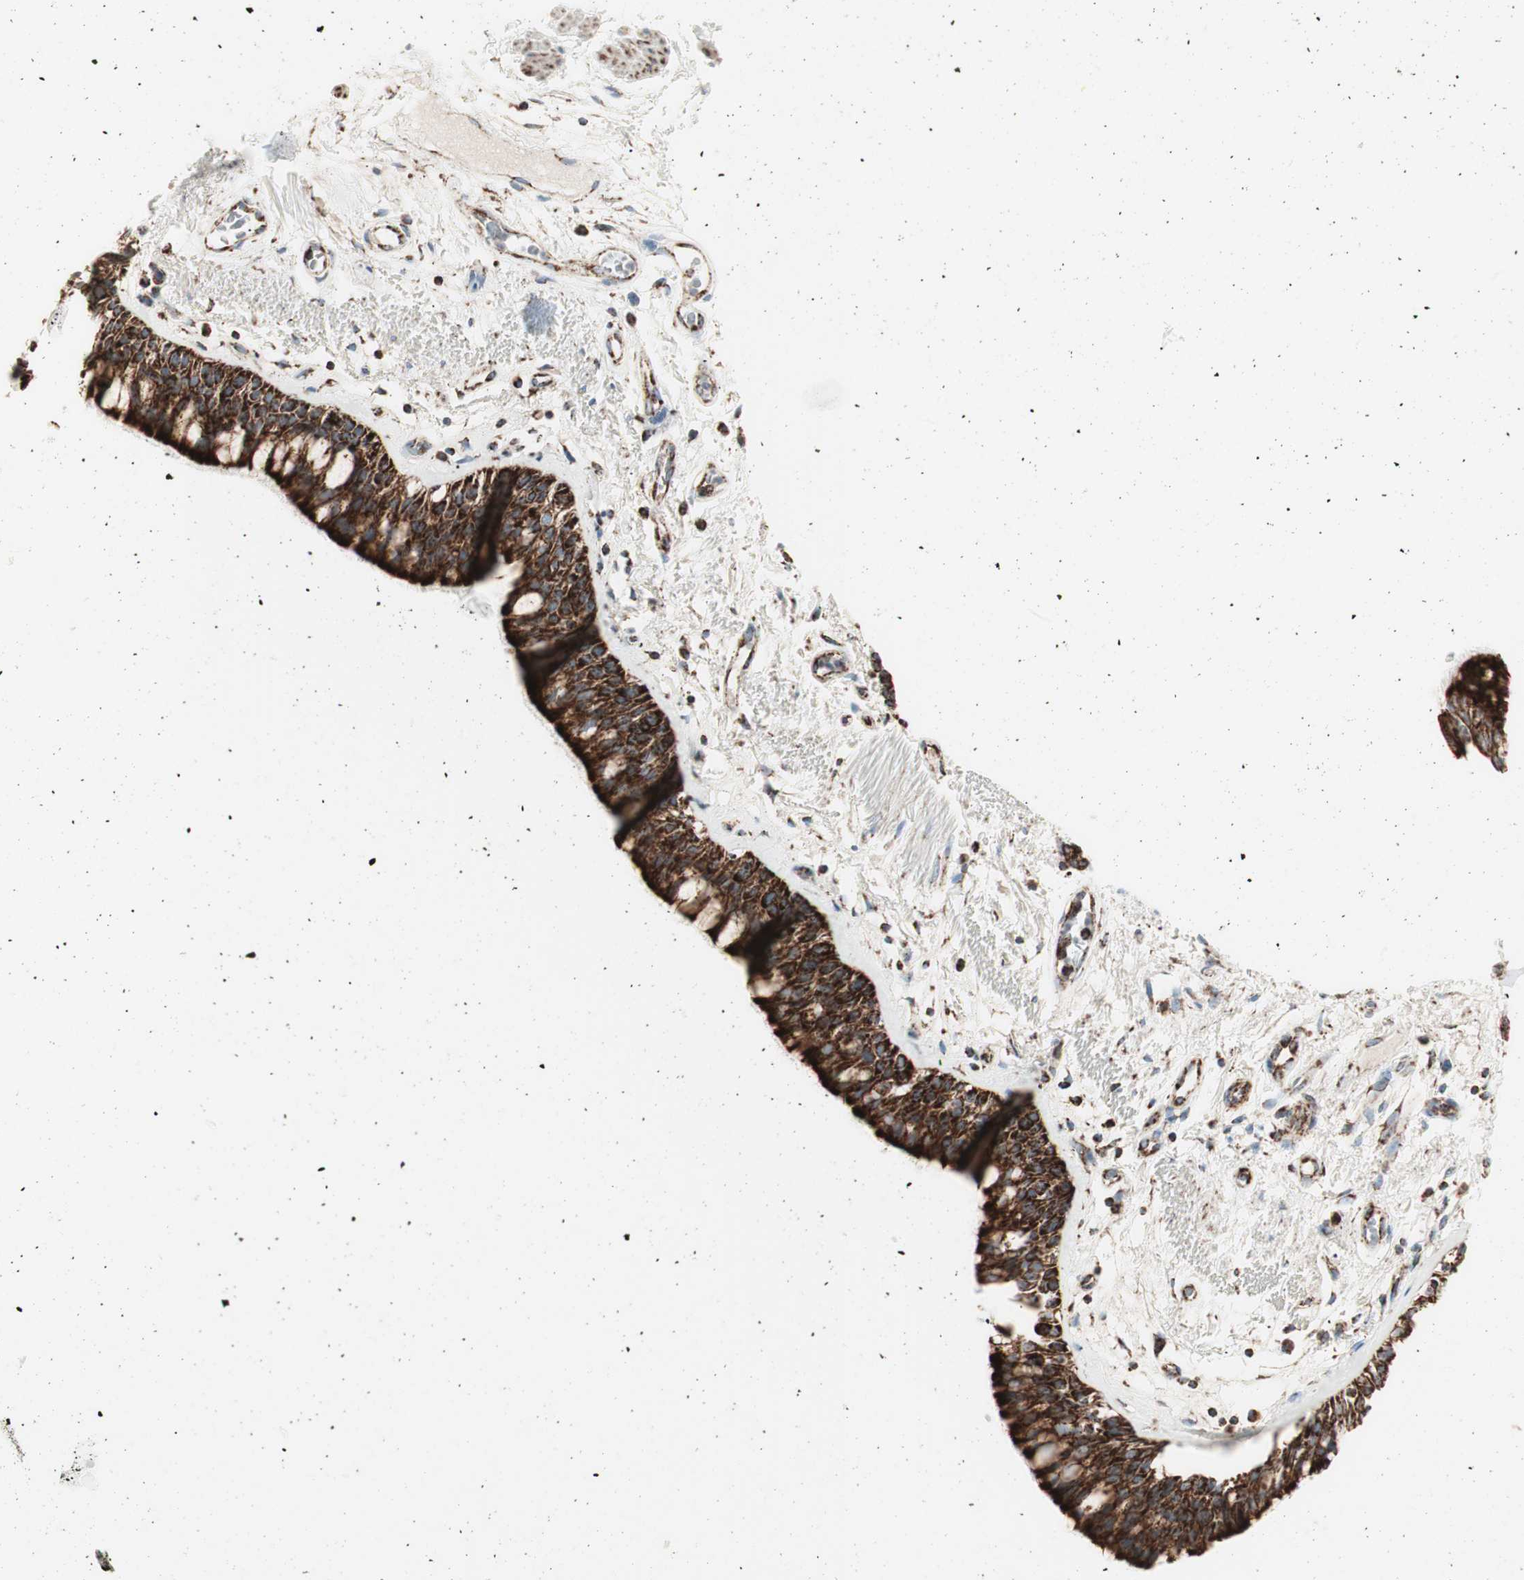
{"staining": {"intensity": "strong", "quantity": ">75%", "location": "cytoplasmic/membranous"}, "tissue": "bronchus", "cell_type": "Respiratory epithelial cells", "image_type": "normal", "snomed": [{"axis": "morphology", "description": "Normal tissue, NOS"}, {"axis": "topography", "description": "Bronchus"}], "caption": "Immunohistochemistry (IHC) micrograph of benign bronchus: bronchus stained using immunohistochemistry demonstrates high levels of strong protein expression localized specifically in the cytoplasmic/membranous of respiratory epithelial cells, appearing as a cytoplasmic/membranous brown color.", "gene": "TOMM20", "patient": {"sex": "male", "age": 66}}